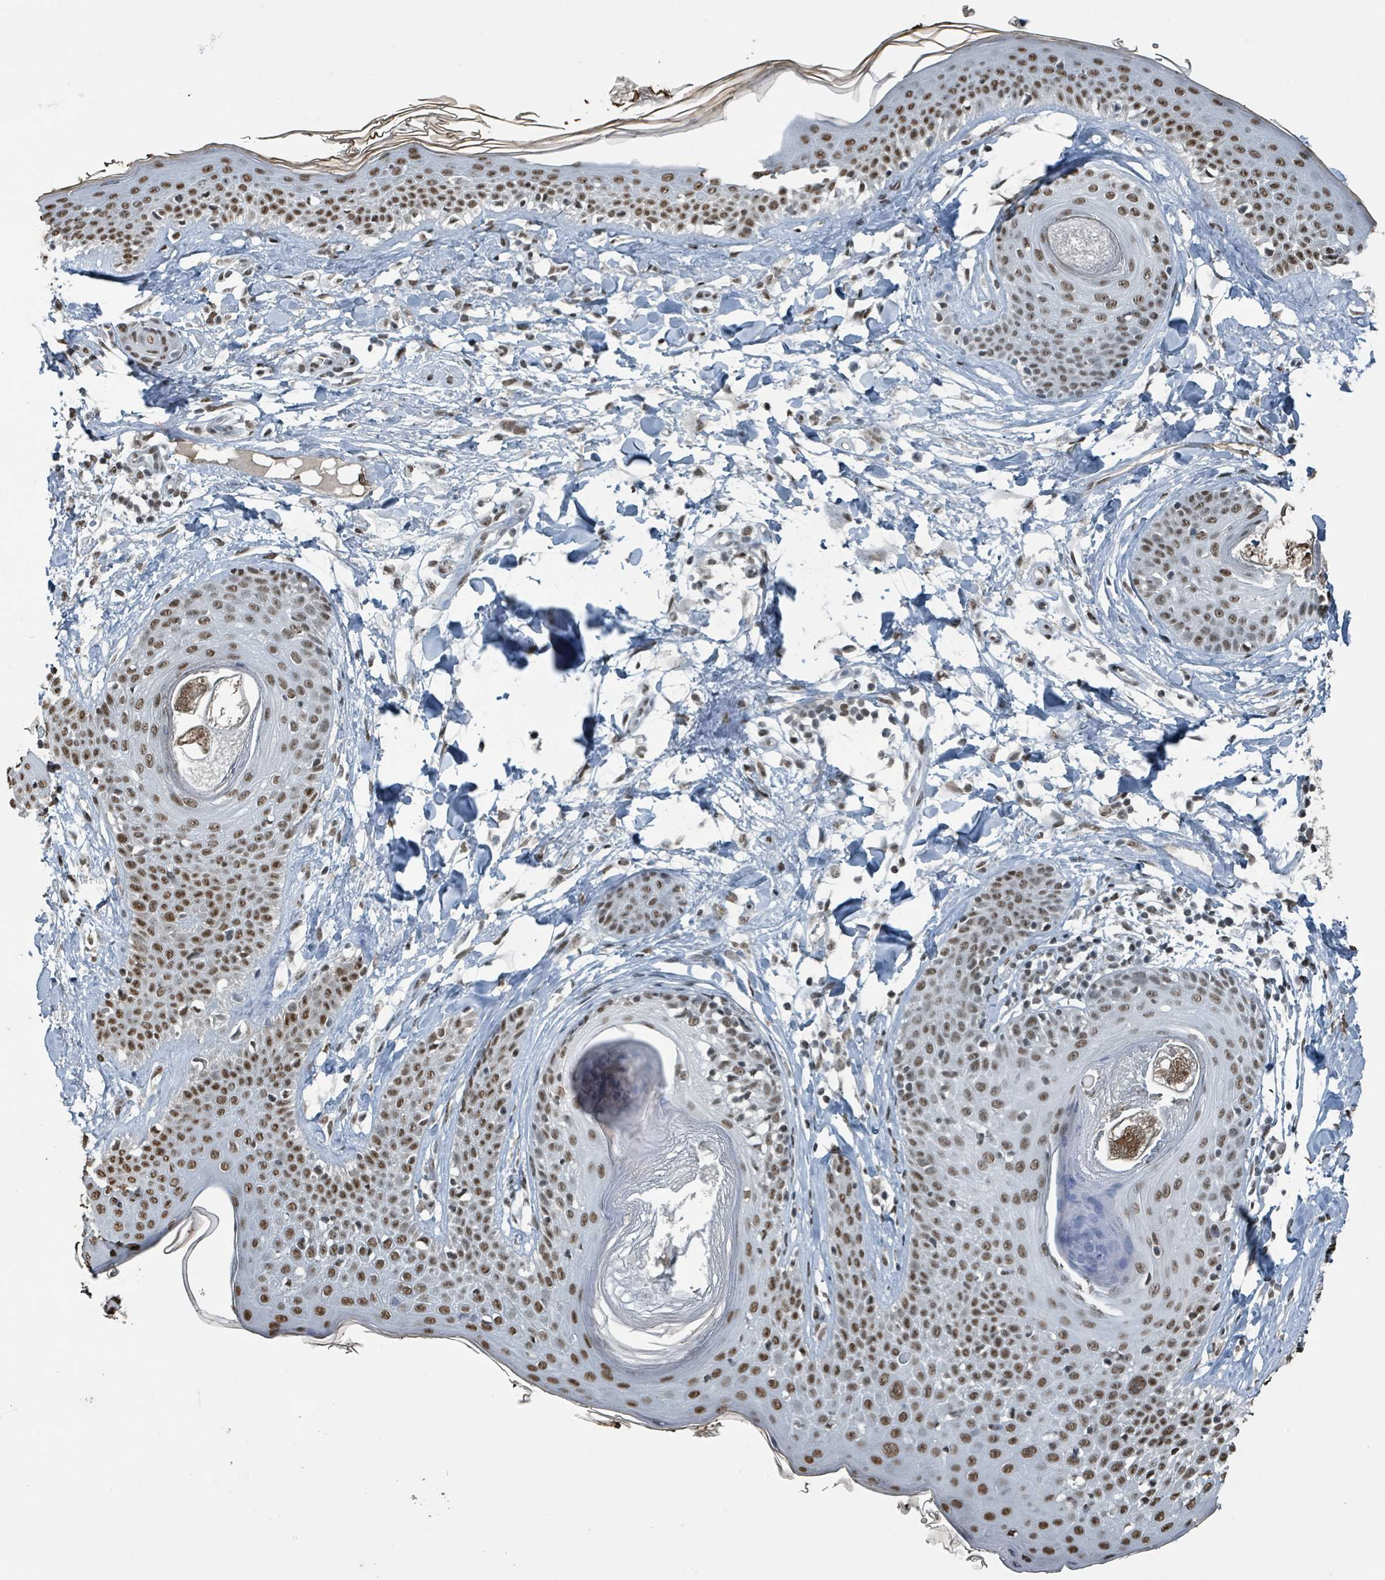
{"staining": {"intensity": "moderate", "quantity": ">75%", "location": "nuclear"}, "tissue": "skin cancer", "cell_type": "Tumor cells", "image_type": "cancer", "snomed": [{"axis": "morphology", "description": "Basal cell carcinoma"}, {"axis": "topography", "description": "Skin"}], "caption": "Protein analysis of basal cell carcinoma (skin) tissue displays moderate nuclear staining in about >75% of tumor cells.", "gene": "PHIP", "patient": {"sex": "male", "age": 73}}